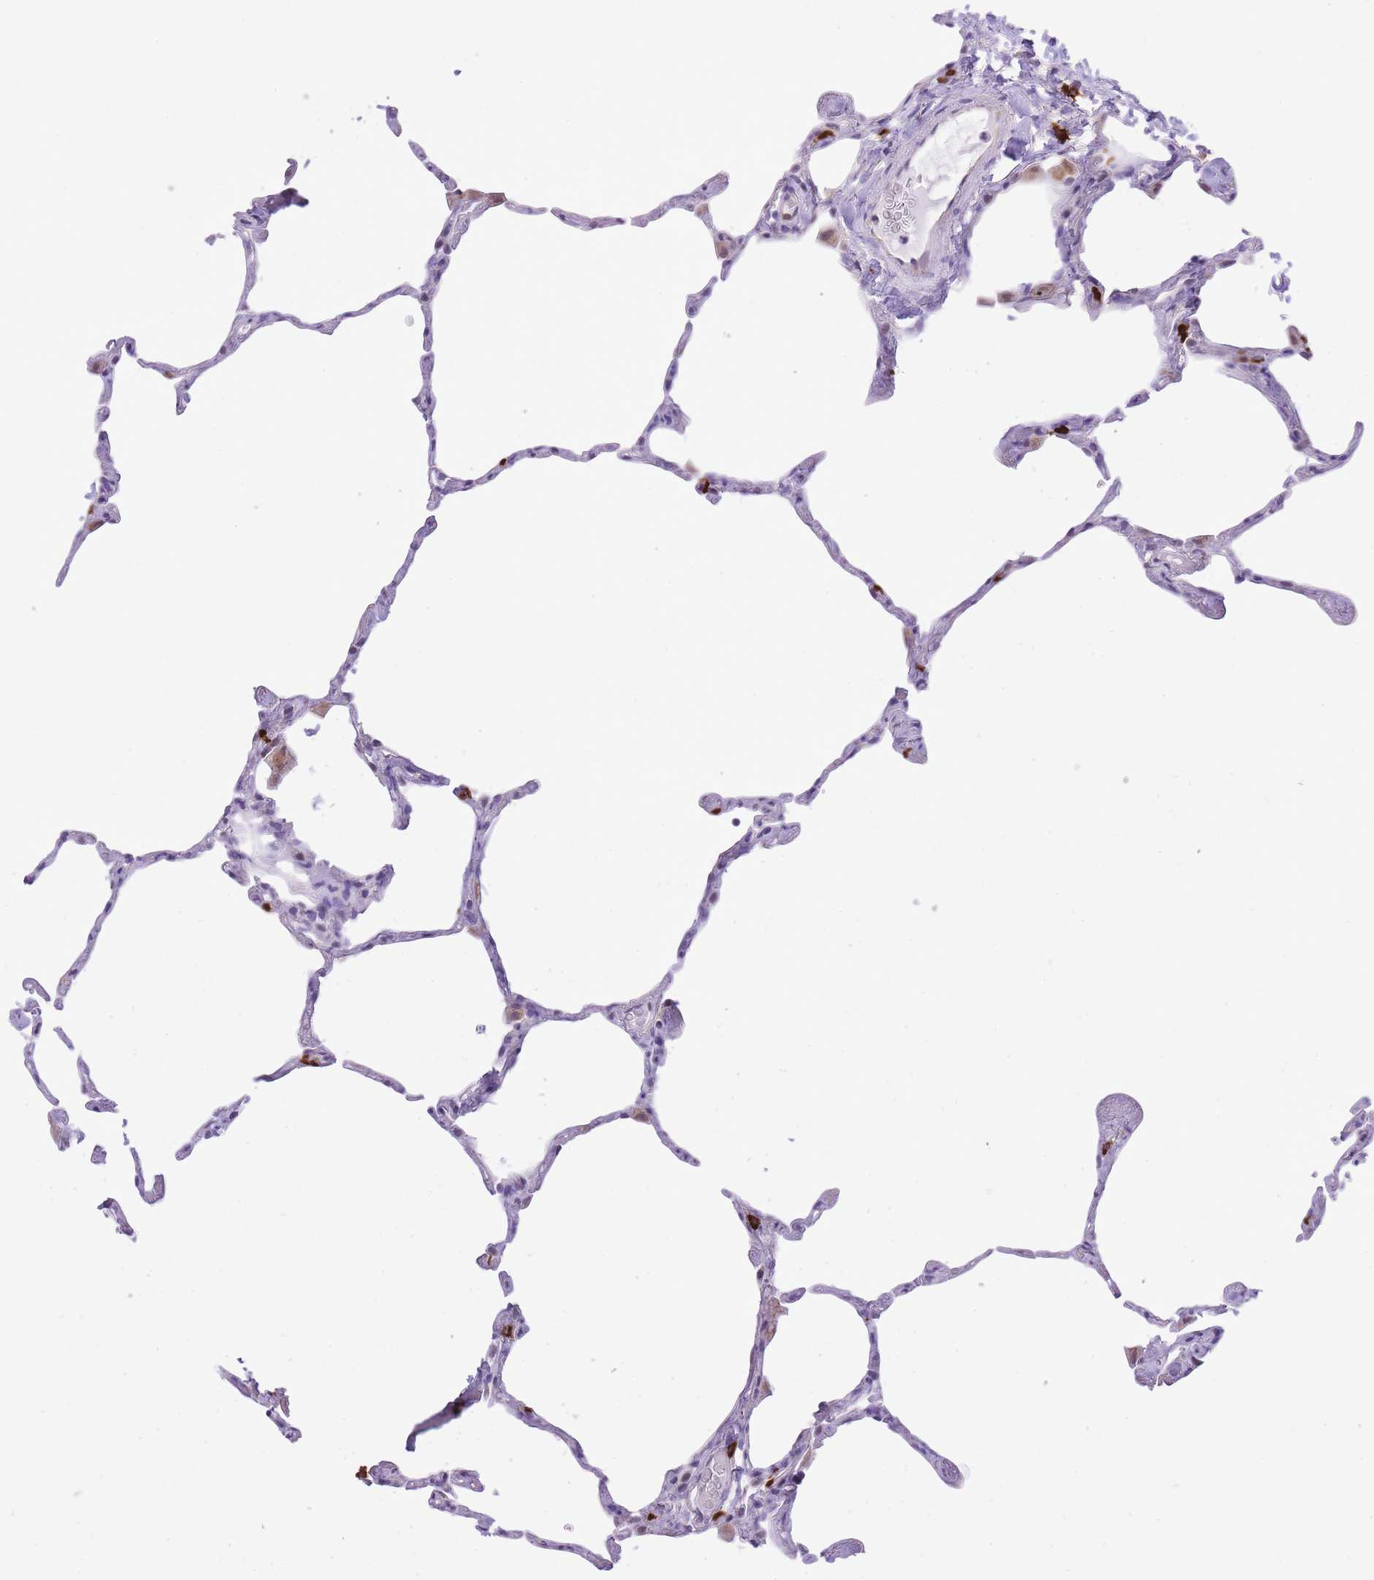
{"staining": {"intensity": "strong", "quantity": "<25%", "location": "cytoplasmic/membranous"}, "tissue": "lung", "cell_type": "Alveolar cells", "image_type": "normal", "snomed": [{"axis": "morphology", "description": "Normal tissue, NOS"}, {"axis": "topography", "description": "Lung"}], "caption": "Protein positivity by immunohistochemistry (IHC) reveals strong cytoplasmic/membranous expression in about <25% of alveolar cells in benign lung.", "gene": "MEIOSIN", "patient": {"sex": "male", "age": 65}}